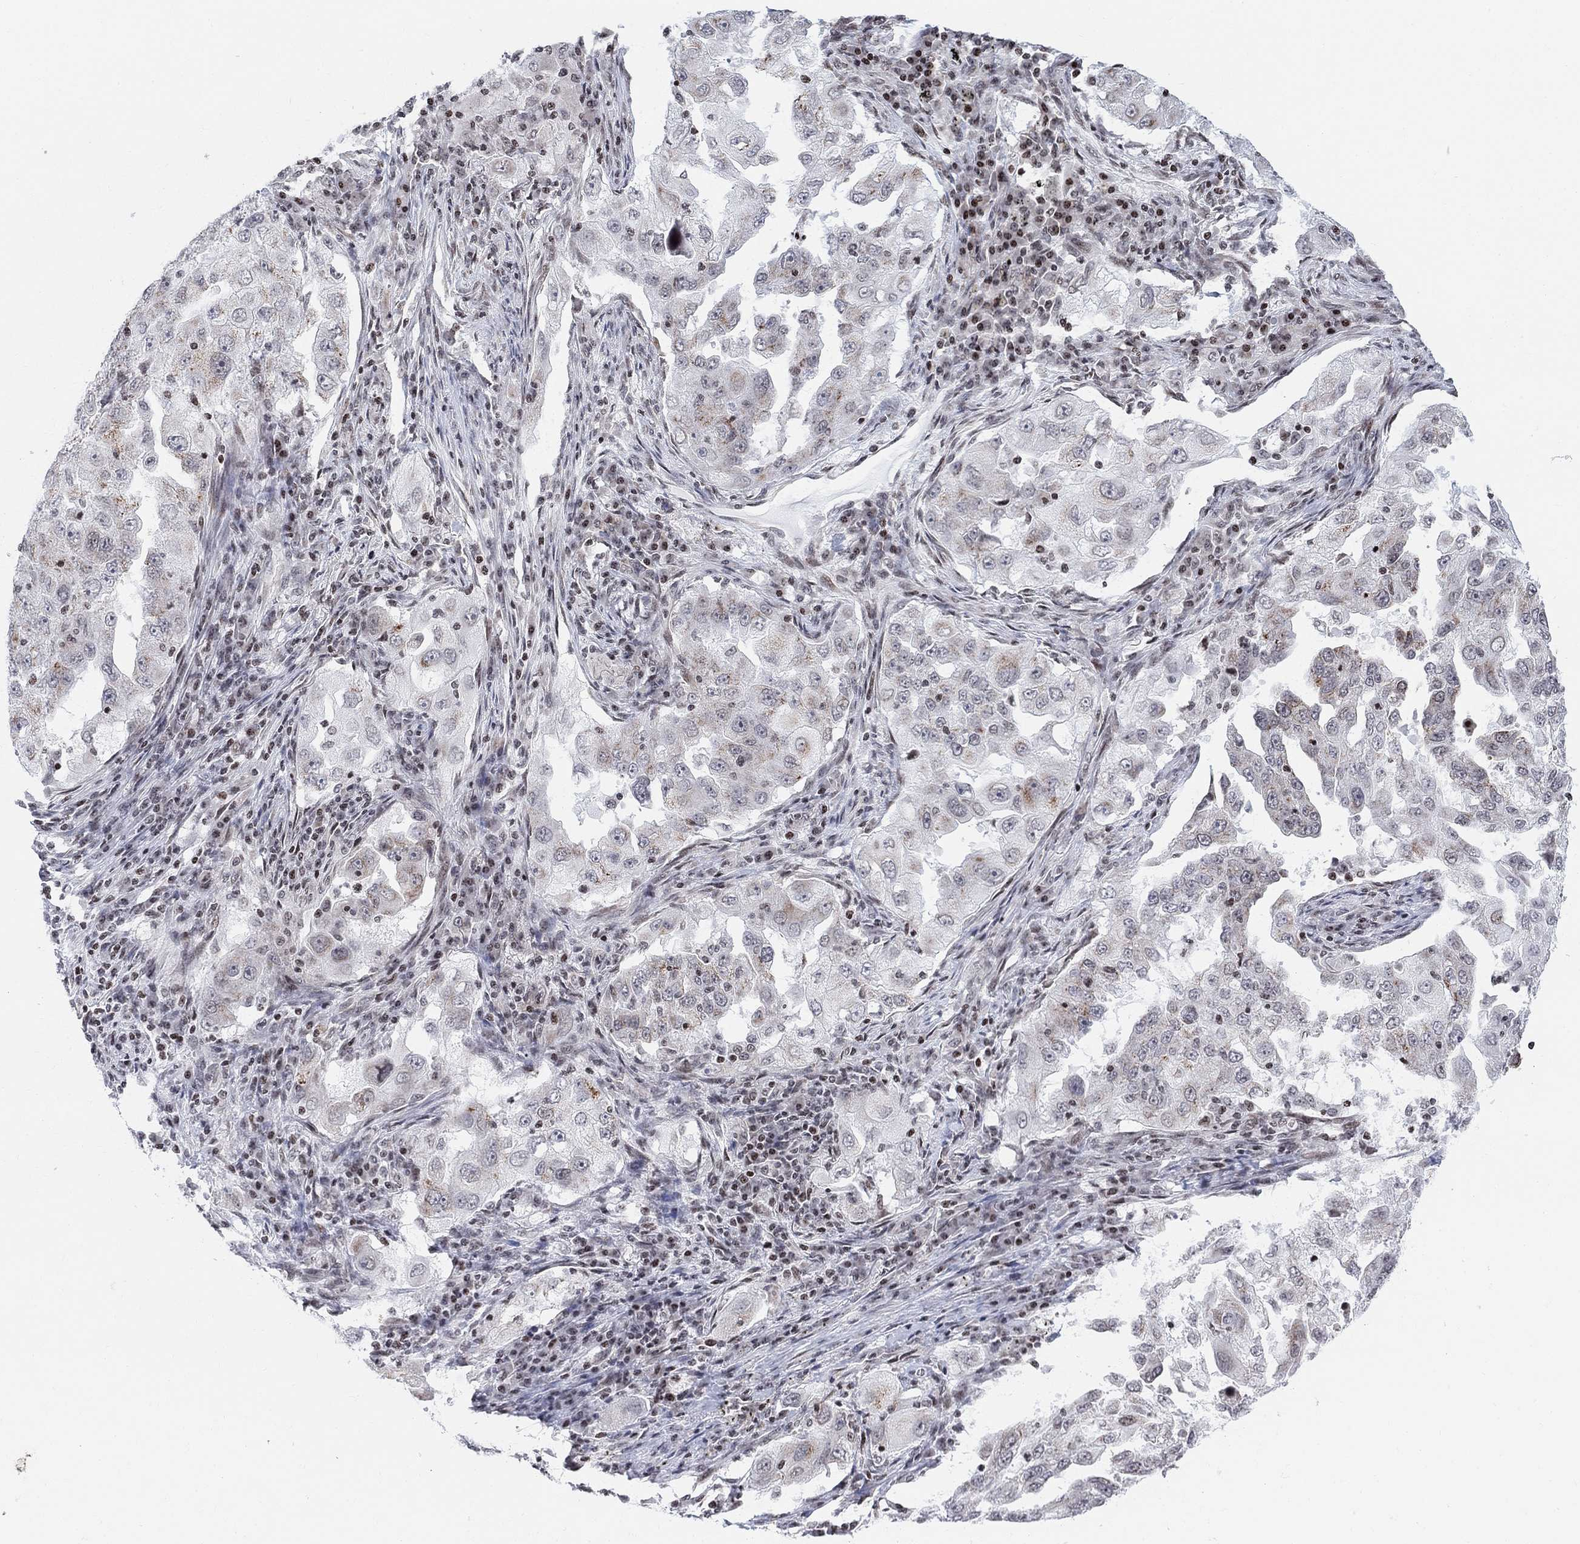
{"staining": {"intensity": "moderate", "quantity": "<25%", "location": "cytoplasmic/membranous"}, "tissue": "lung cancer", "cell_type": "Tumor cells", "image_type": "cancer", "snomed": [{"axis": "morphology", "description": "Adenocarcinoma, NOS"}, {"axis": "topography", "description": "Lung"}], "caption": "DAB immunohistochemical staining of lung adenocarcinoma displays moderate cytoplasmic/membranous protein staining in about <25% of tumor cells. The staining is performed using DAB brown chromogen to label protein expression. The nuclei are counter-stained blue using hematoxylin.", "gene": "ABHD14A", "patient": {"sex": "female", "age": 61}}